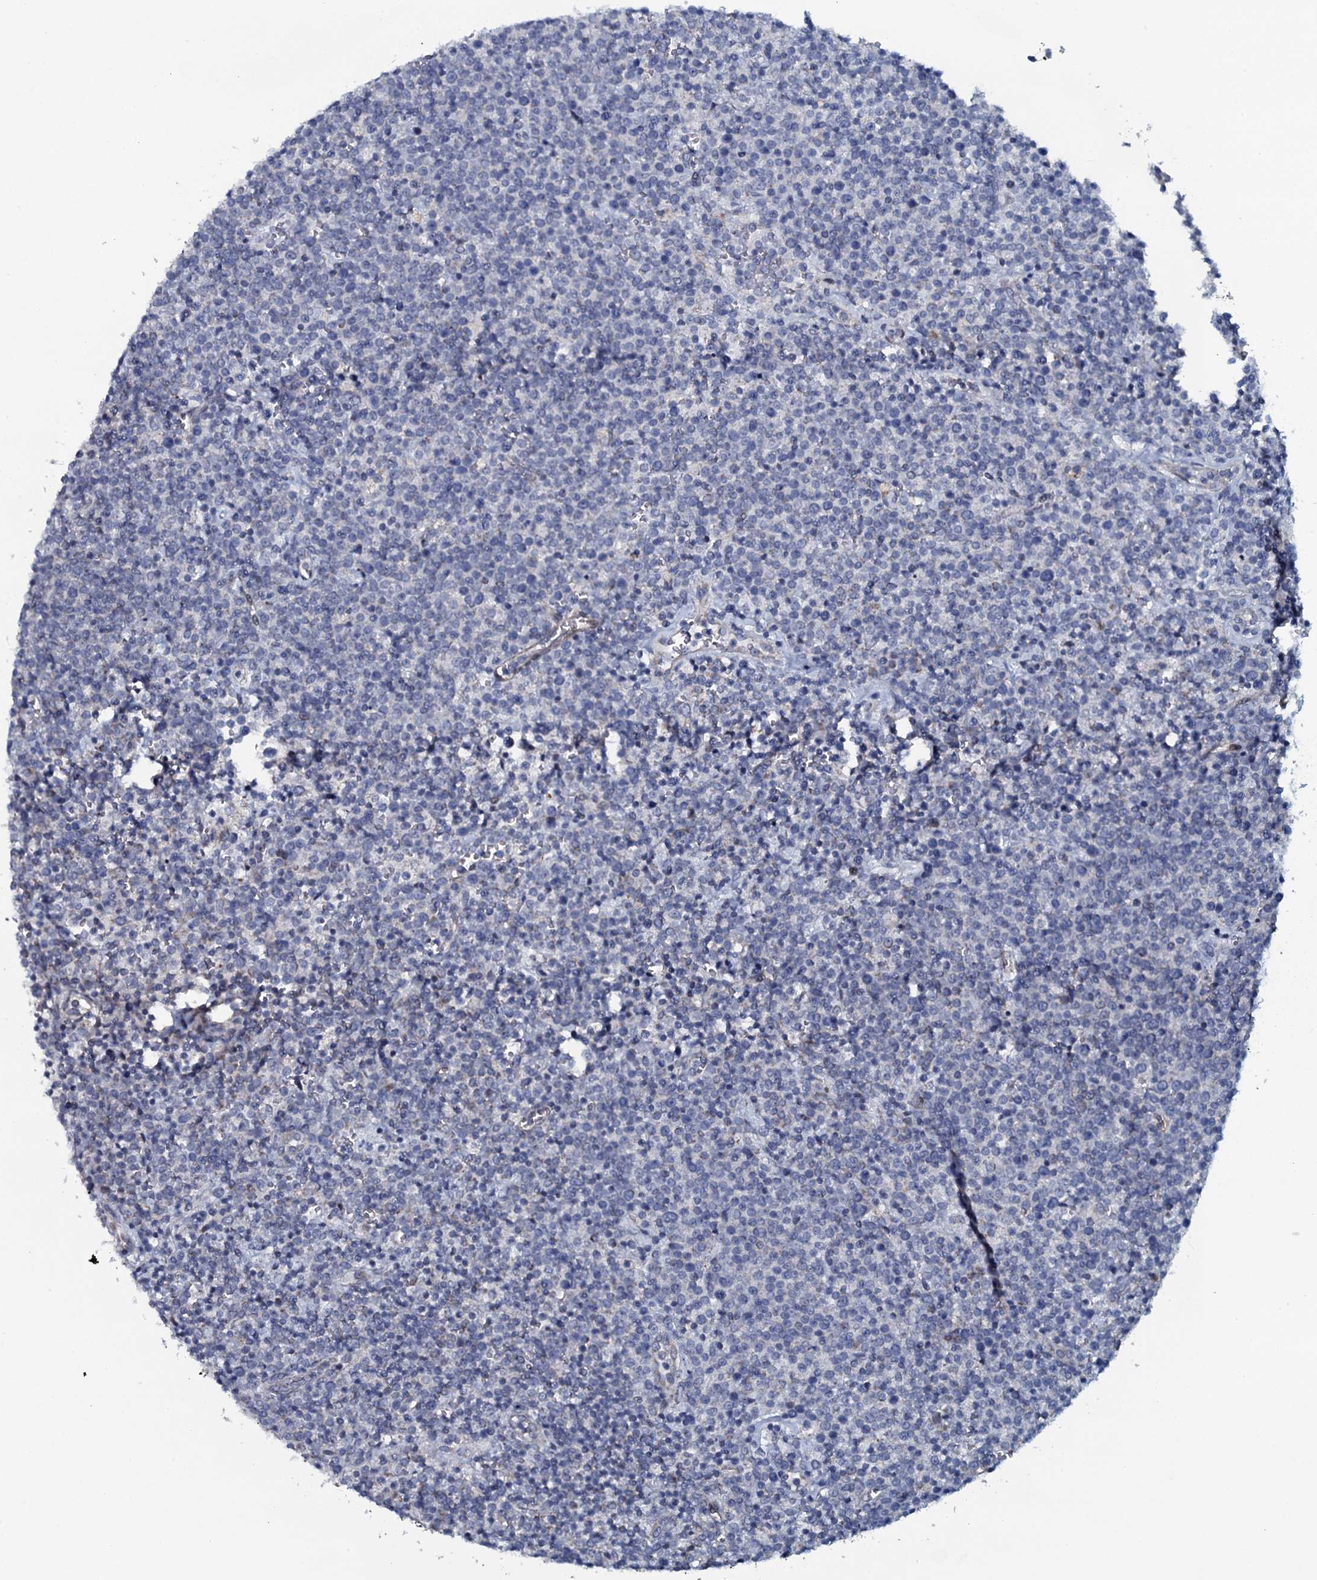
{"staining": {"intensity": "negative", "quantity": "none", "location": "none"}, "tissue": "lymphoma", "cell_type": "Tumor cells", "image_type": "cancer", "snomed": [{"axis": "morphology", "description": "Malignant lymphoma, non-Hodgkin's type, High grade"}, {"axis": "topography", "description": "Lymph node"}], "caption": "This is an immunohistochemistry (IHC) histopathology image of human malignant lymphoma, non-Hodgkin's type (high-grade). There is no staining in tumor cells.", "gene": "KCTD4", "patient": {"sex": "male", "age": 61}}